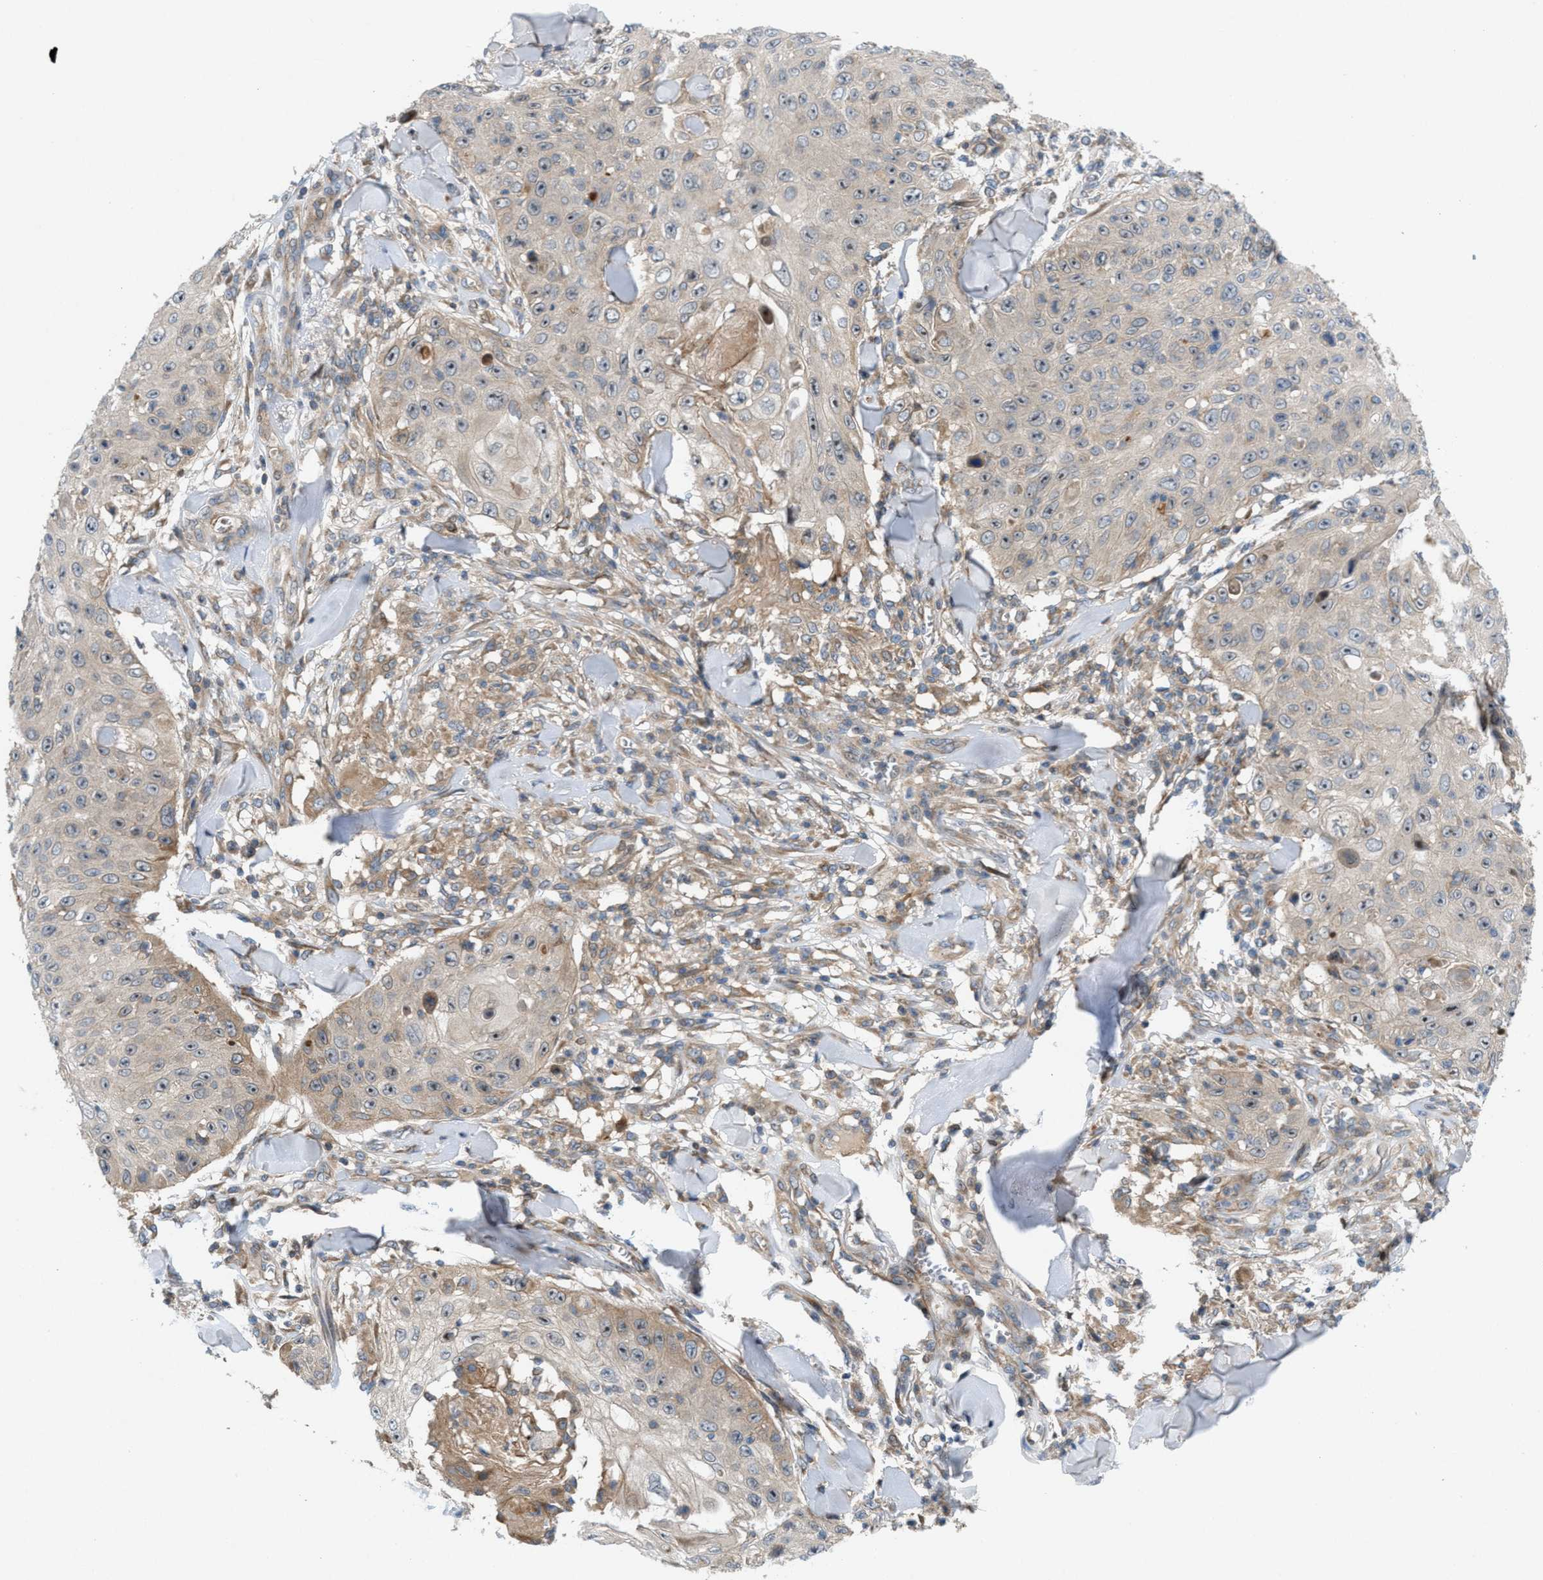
{"staining": {"intensity": "weak", "quantity": "25%-75%", "location": "cytoplasmic/membranous,nuclear"}, "tissue": "skin cancer", "cell_type": "Tumor cells", "image_type": "cancer", "snomed": [{"axis": "morphology", "description": "Squamous cell carcinoma, NOS"}, {"axis": "topography", "description": "Skin"}], "caption": "Skin cancer (squamous cell carcinoma) stained with a brown dye exhibits weak cytoplasmic/membranous and nuclear positive positivity in about 25%-75% of tumor cells.", "gene": "CYB5D1", "patient": {"sex": "male", "age": 86}}